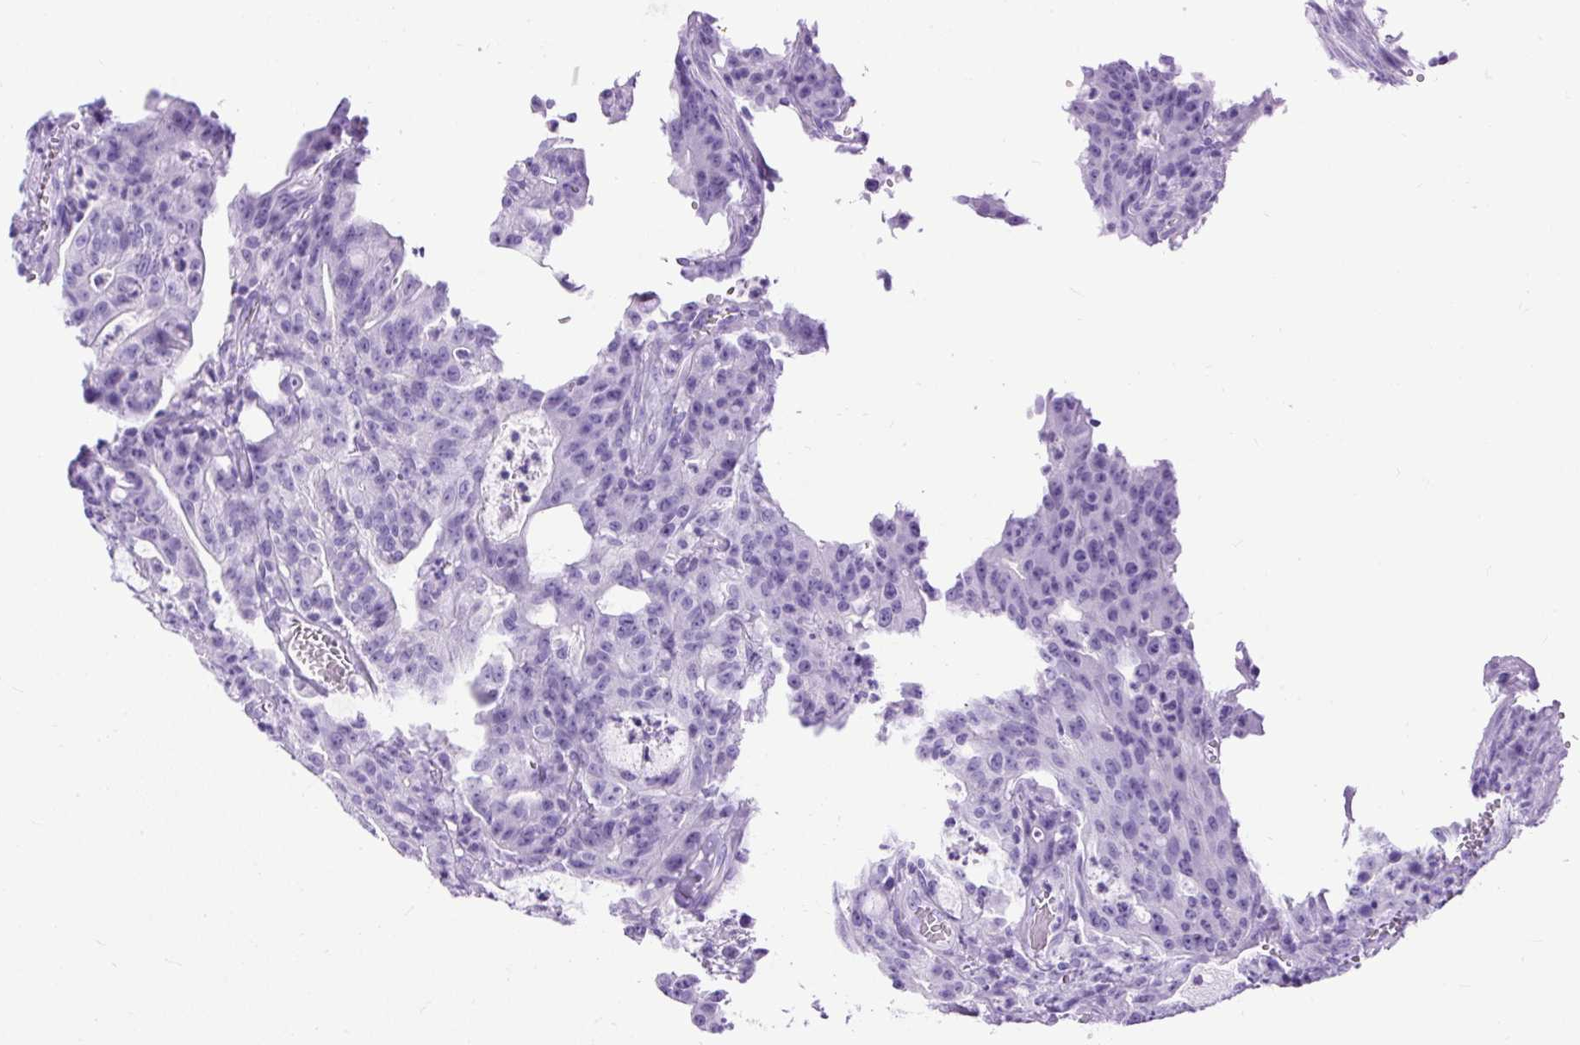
{"staining": {"intensity": "negative", "quantity": "none", "location": "none"}, "tissue": "colorectal cancer", "cell_type": "Tumor cells", "image_type": "cancer", "snomed": [{"axis": "morphology", "description": "Adenocarcinoma, NOS"}, {"axis": "topography", "description": "Colon"}], "caption": "Immunohistochemistry micrograph of neoplastic tissue: adenocarcinoma (colorectal) stained with DAB reveals no significant protein staining in tumor cells. Brightfield microscopy of immunohistochemistry stained with DAB (brown) and hematoxylin (blue), captured at high magnification.", "gene": "PDIA2", "patient": {"sex": "male", "age": 83}}